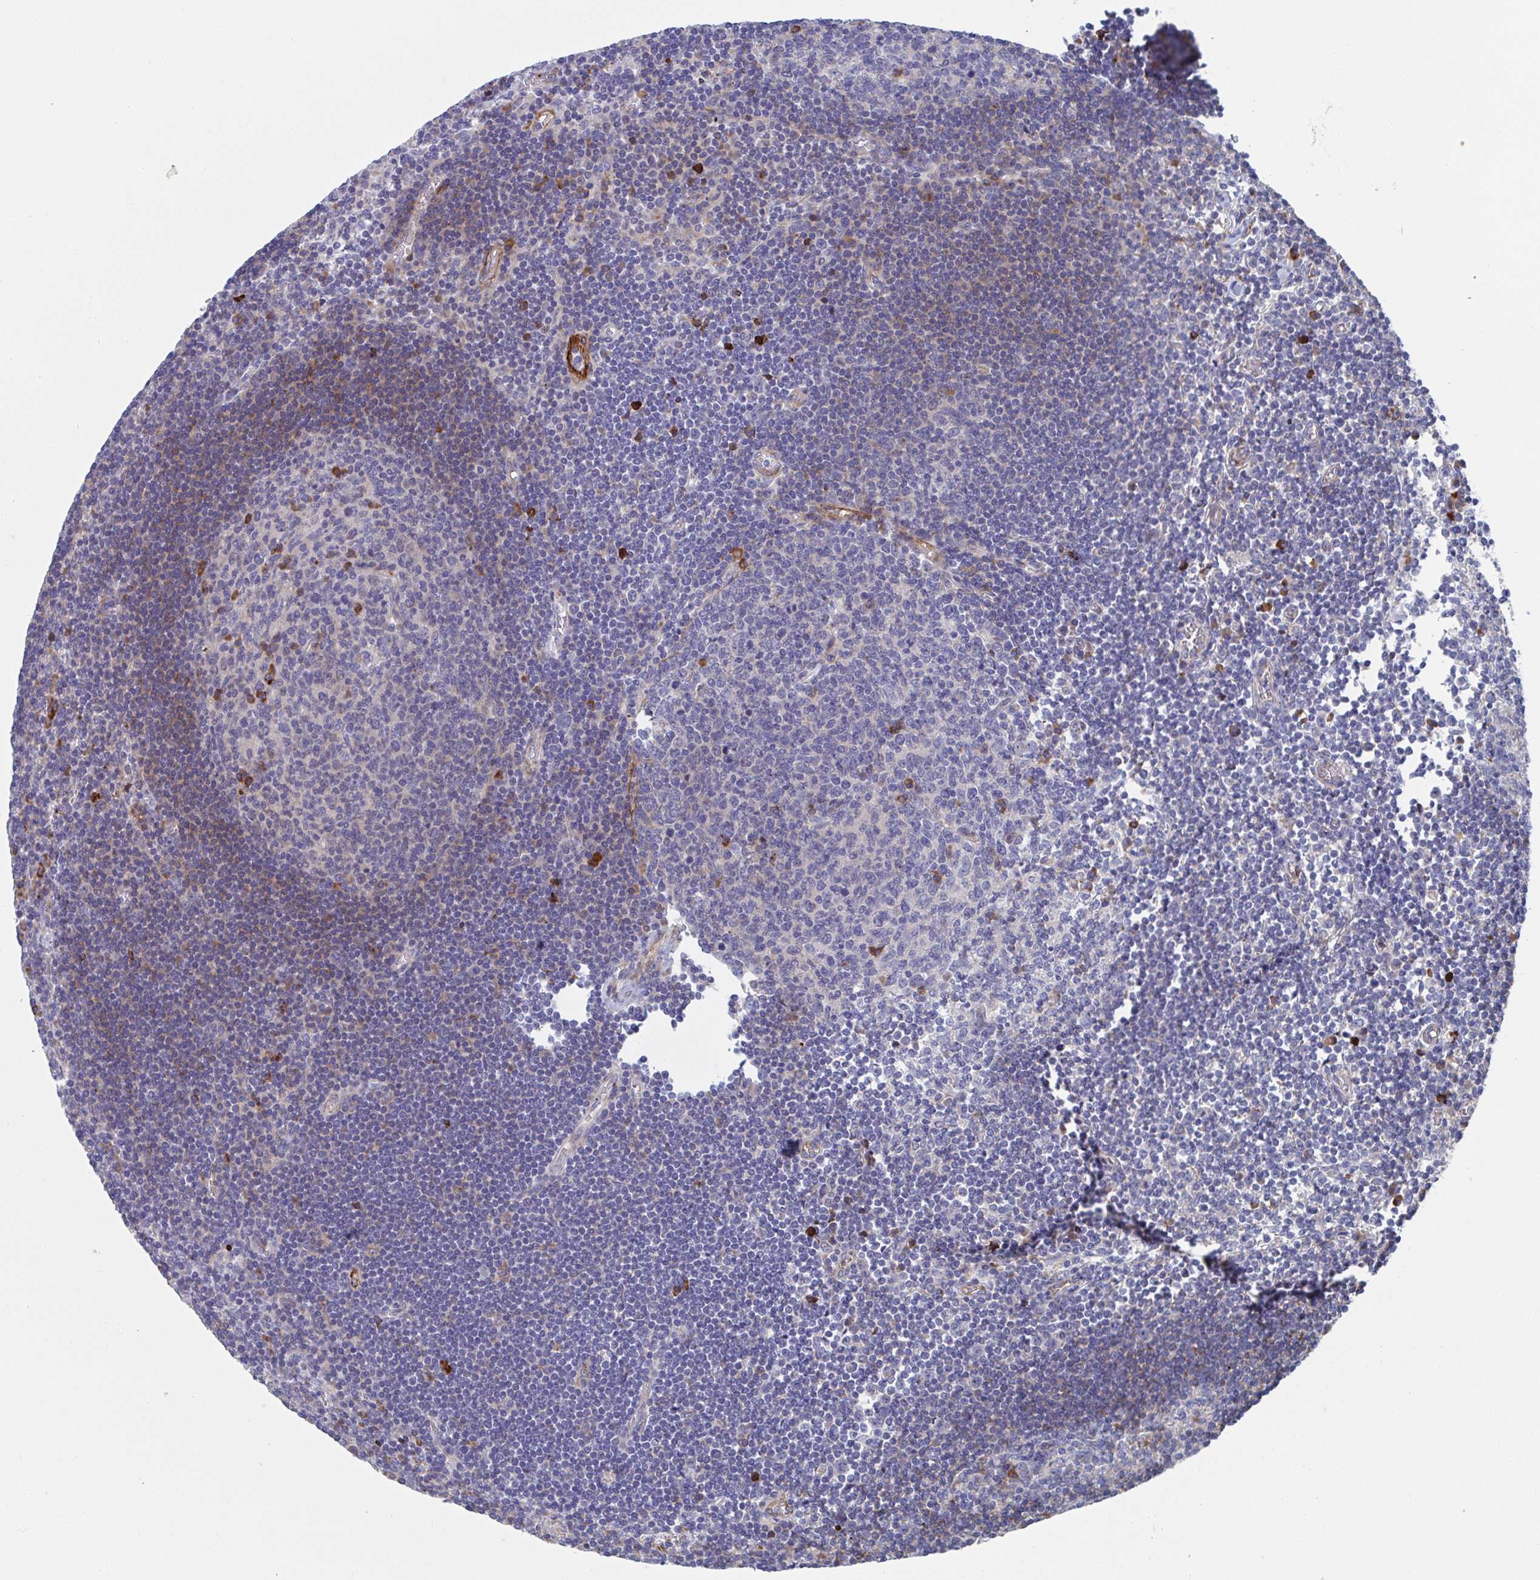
{"staining": {"intensity": "moderate", "quantity": "<25%", "location": "cytoplasmic/membranous"}, "tissue": "lymph node", "cell_type": "Germinal center cells", "image_type": "normal", "snomed": [{"axis": "morphology", "description": "Normal tissue, NOS"}, {"axis": "topography", "description": "Lymph node"}], "caption": "IHC of unremarkable lymph node exhibits low levels of moderate cytoplasmic/membranous staining in approximately <25% of germinal center cells.", "gene": "KLC3", "patient": {"sex": "male", "age": 67}}